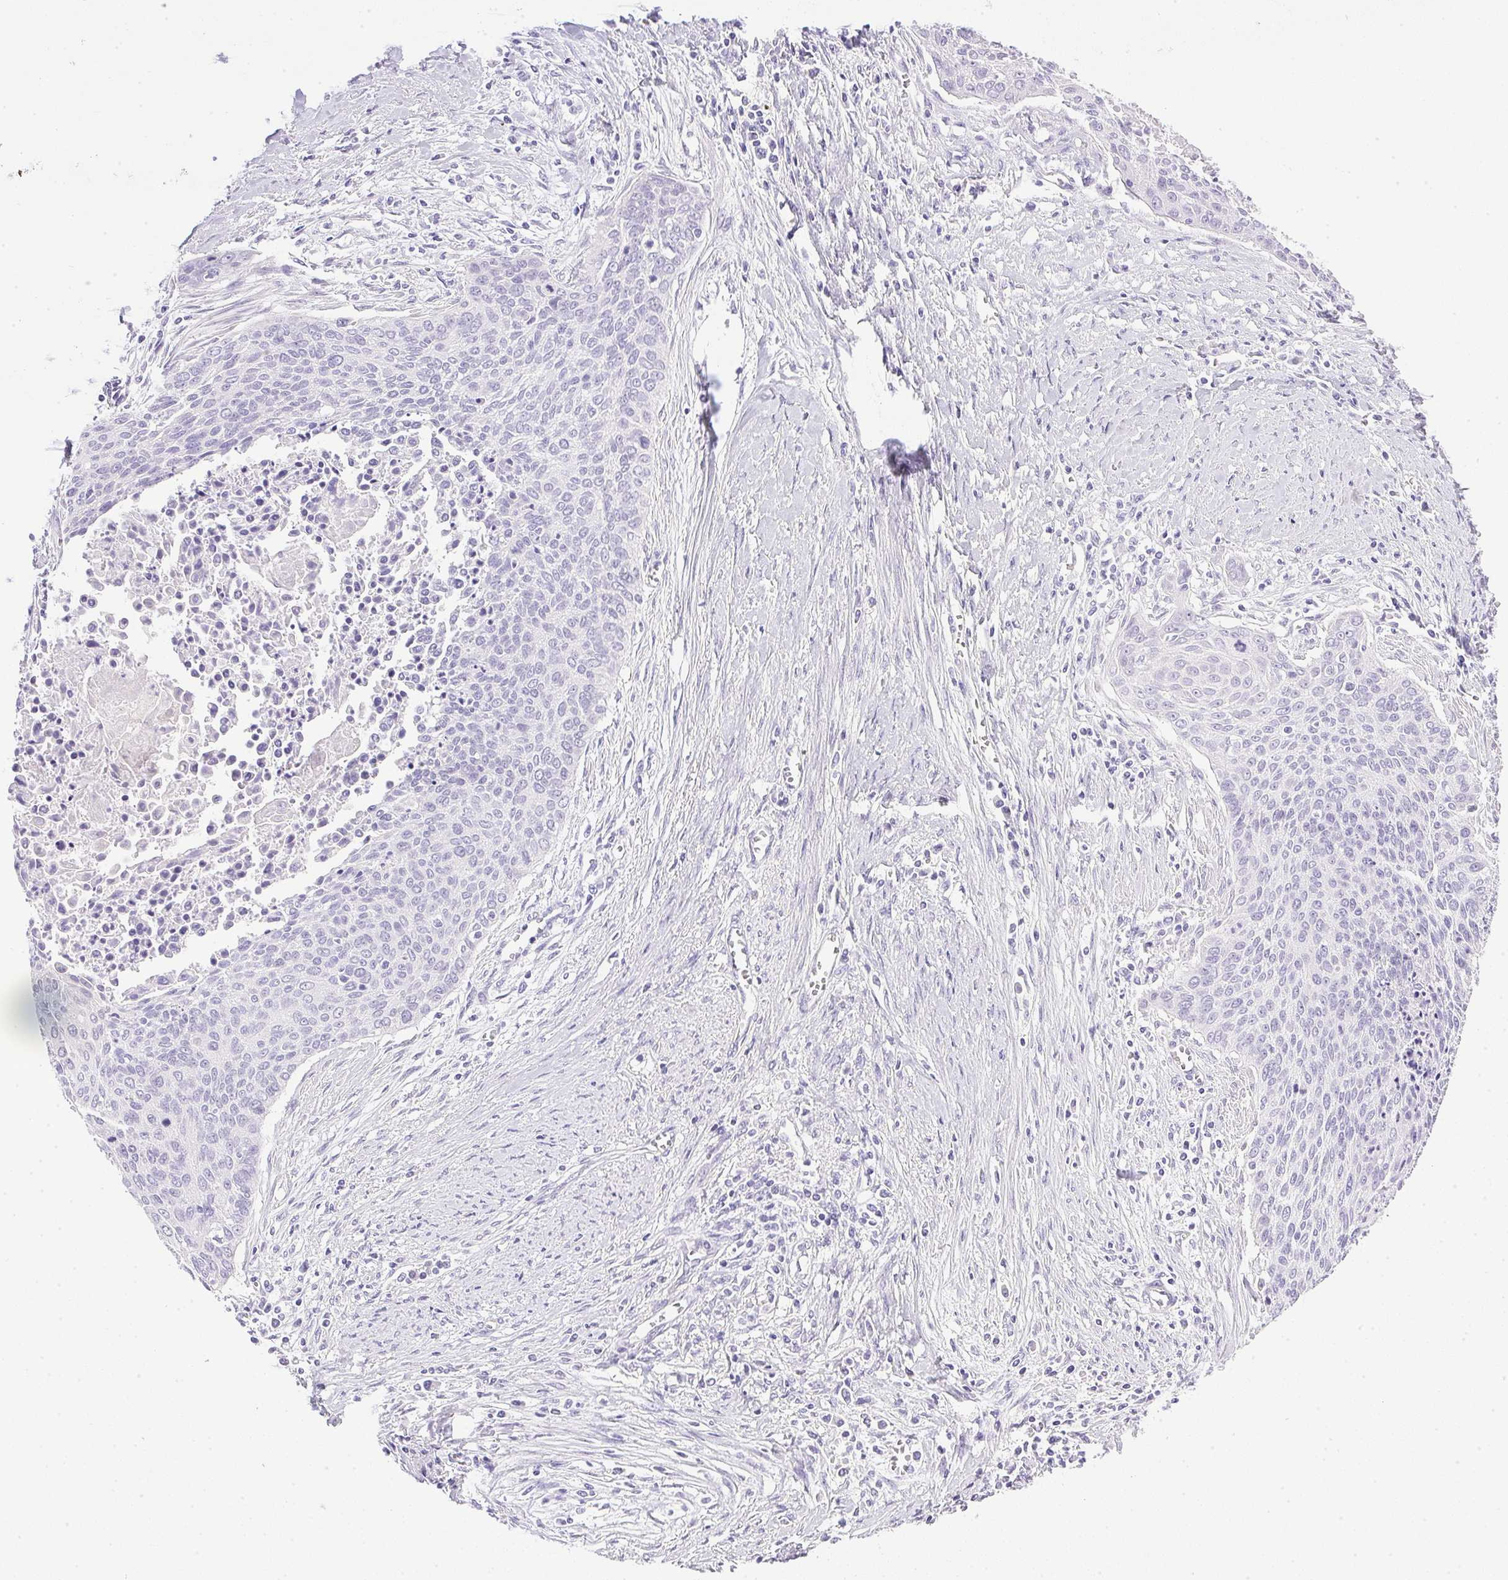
{"staining": {"intensity": "negative", "quantity": "none", "location": "none"}, "tissue": "cervical cancer", "cell_type": "Tumor cells", "image_type": "cancer", "snomed": [{"axis": "morphology", "description": "Squamous cell carcinoma, NOS"}, {"axis": "topography", "description": "Cervix"}], "caption": "Tumor cells show no significant protein staining in cervical cancer (squamous cell carcinoma). (IHC, brightfield microscopy, high magnification).", "gene": "ATP6V0A4", "patient": {"sex": "female", "age": 55}}